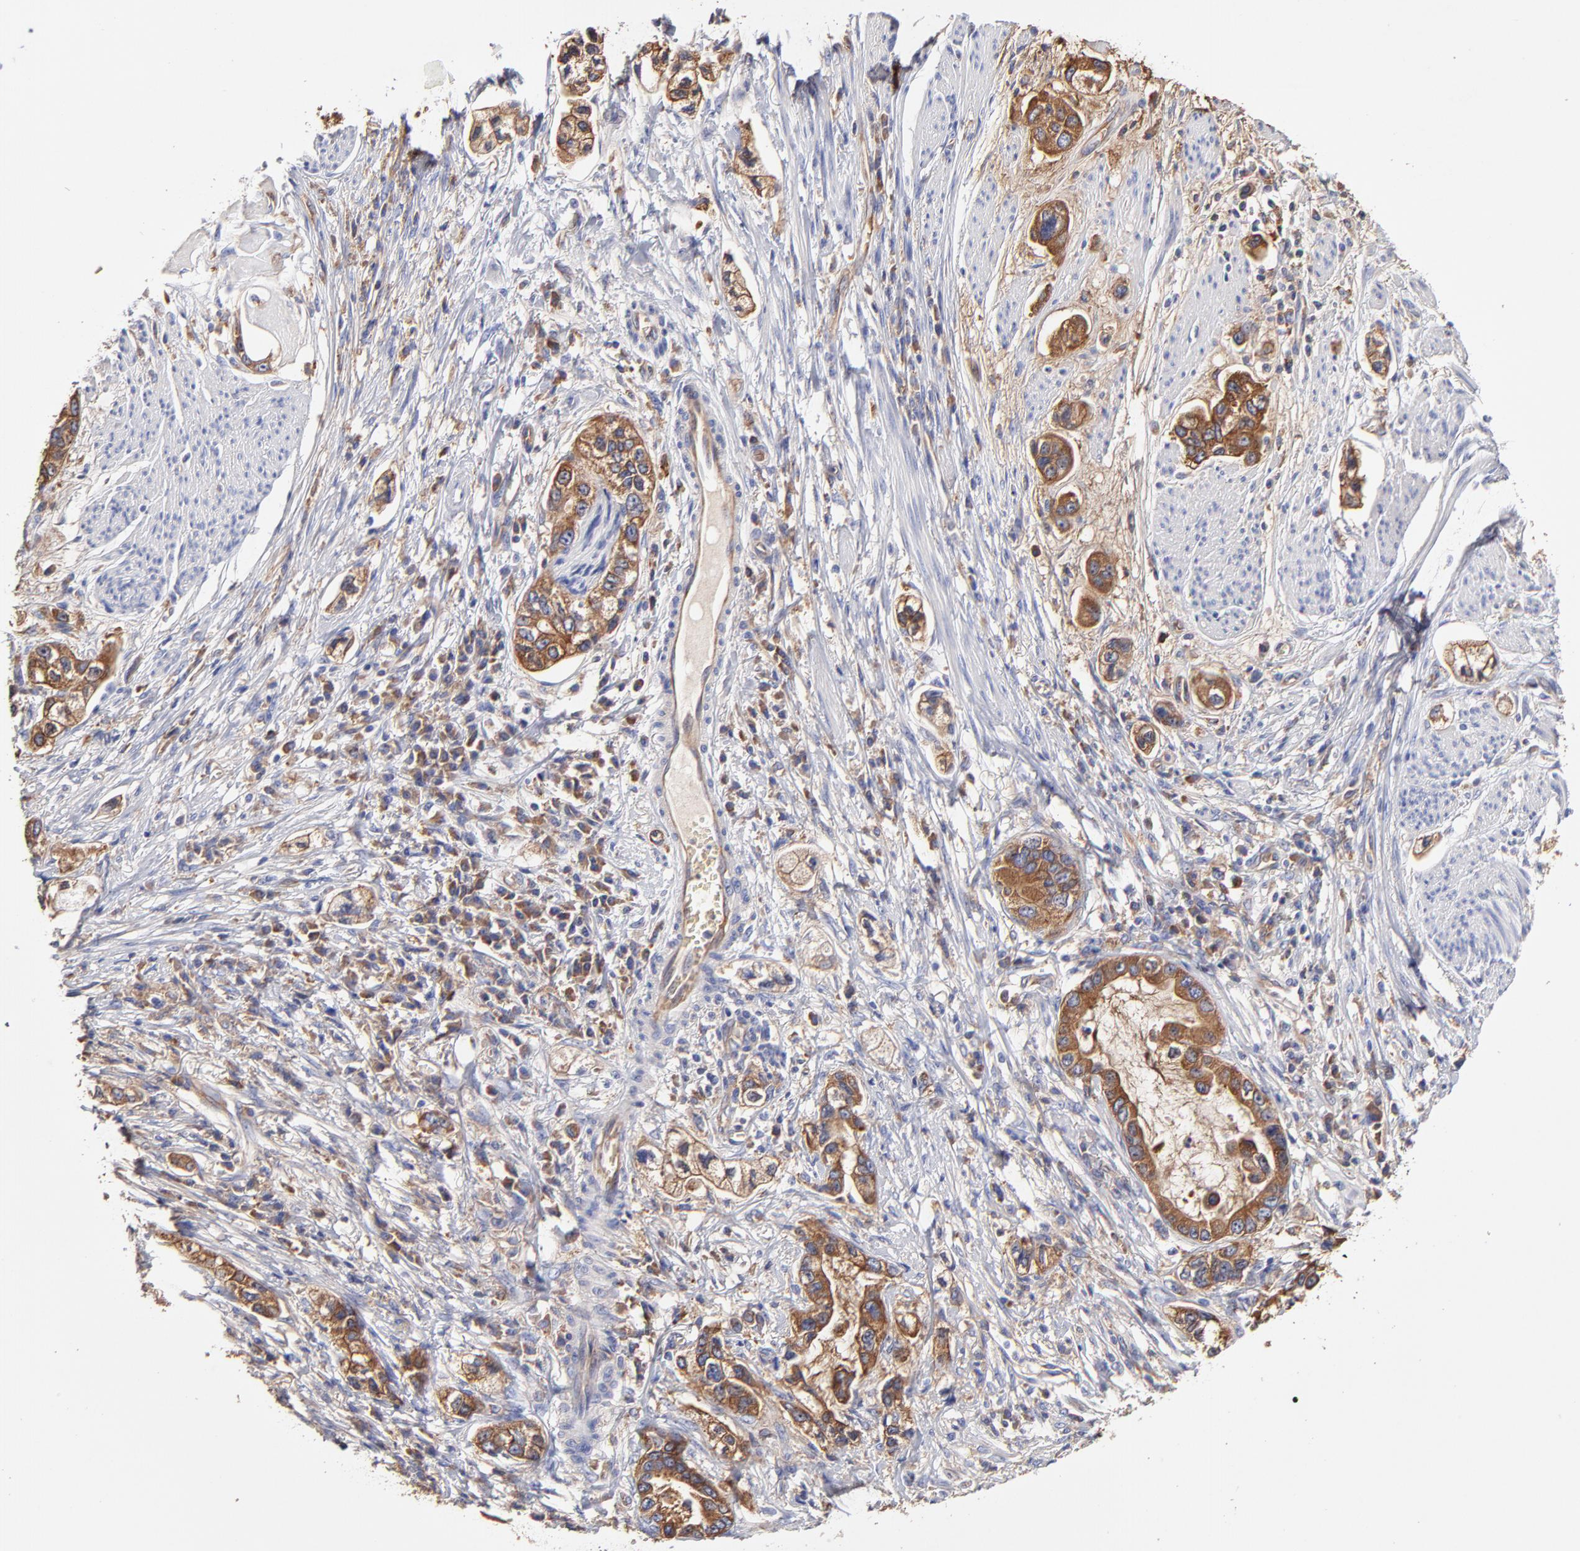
{"staining": {"intensity": "strong", "quantity": ">75%", "location": "cytoplasmic/membranous"}, "tissue": "stomach cancer", "cell_type": "Tumor cells", "image_type": "cancer", "snomed": [{"axis": "morphology", "description": "Adenocarcinoma, NOS"}, {"axis": "topography", "description": "Stomach, lower"}], "caption": "Immunohistochemical staining of human stomach cancer exhibits strong cytoplasmic/membranous protein expression in approximately >75% of tumor cells.", "gene": "CD2AP", "patient": {"sex": "female", "age": 93}}